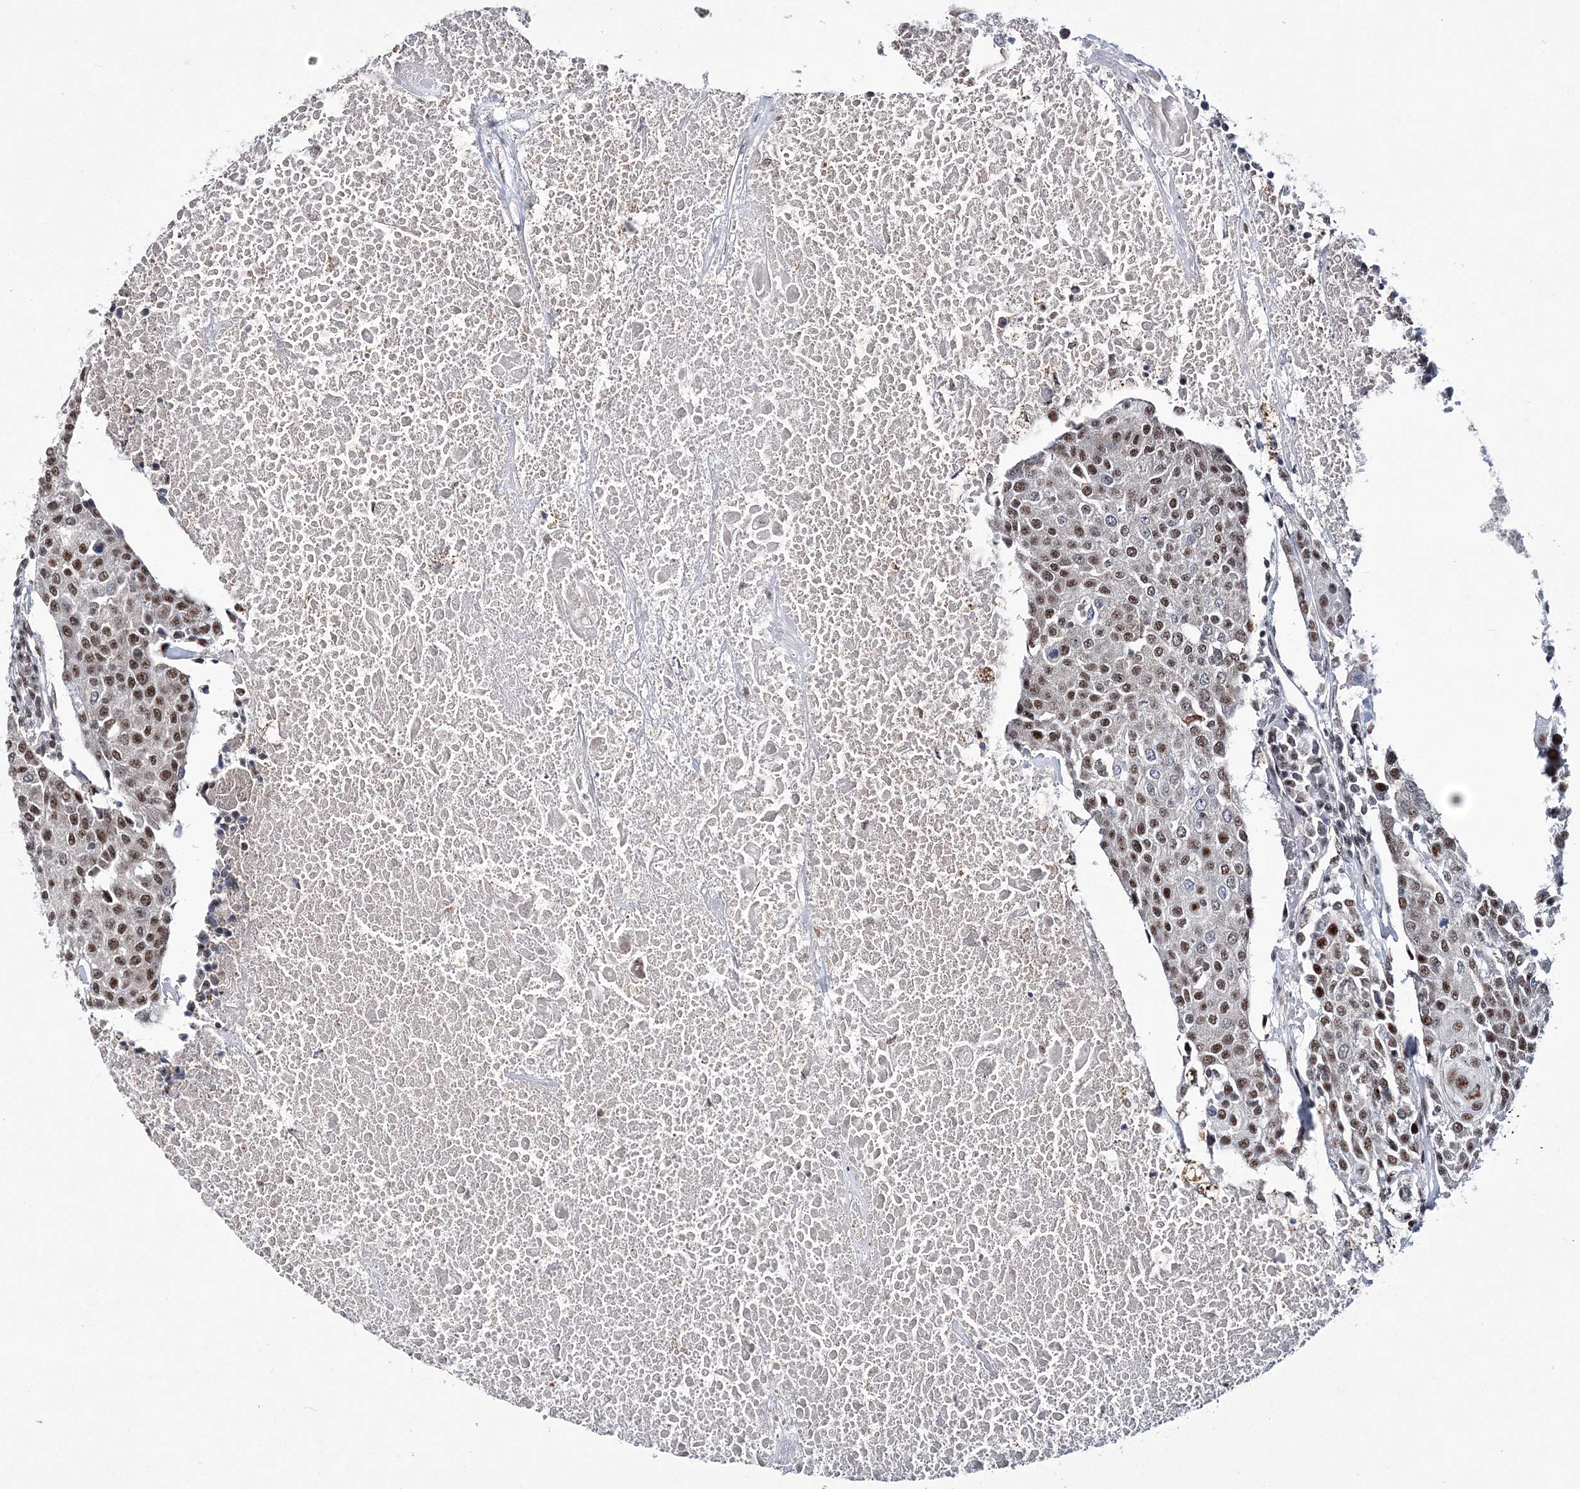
{"staining": {"intensity": "moderate", "quantity": "25%-75%", "location": "nuclear"}, "tissue": "urothelial cancer", "cell_type": "Tumor cells", "image_type": "cancer", "snomed": [{"axis": "morphology", "description": "Urothelial carcinoma, High grade"}, {"axis": "topography", "description": "Urinary bladder"}], "caption": "Approximately 25%-75% of tumor cells in human high-grade urothelial carcinoma reveal moderate nuclear protein expression as visualized by brown immunohistochemical staining.", "gene": "TATDN2", "patient": {"sex": "female", "age": 85}}